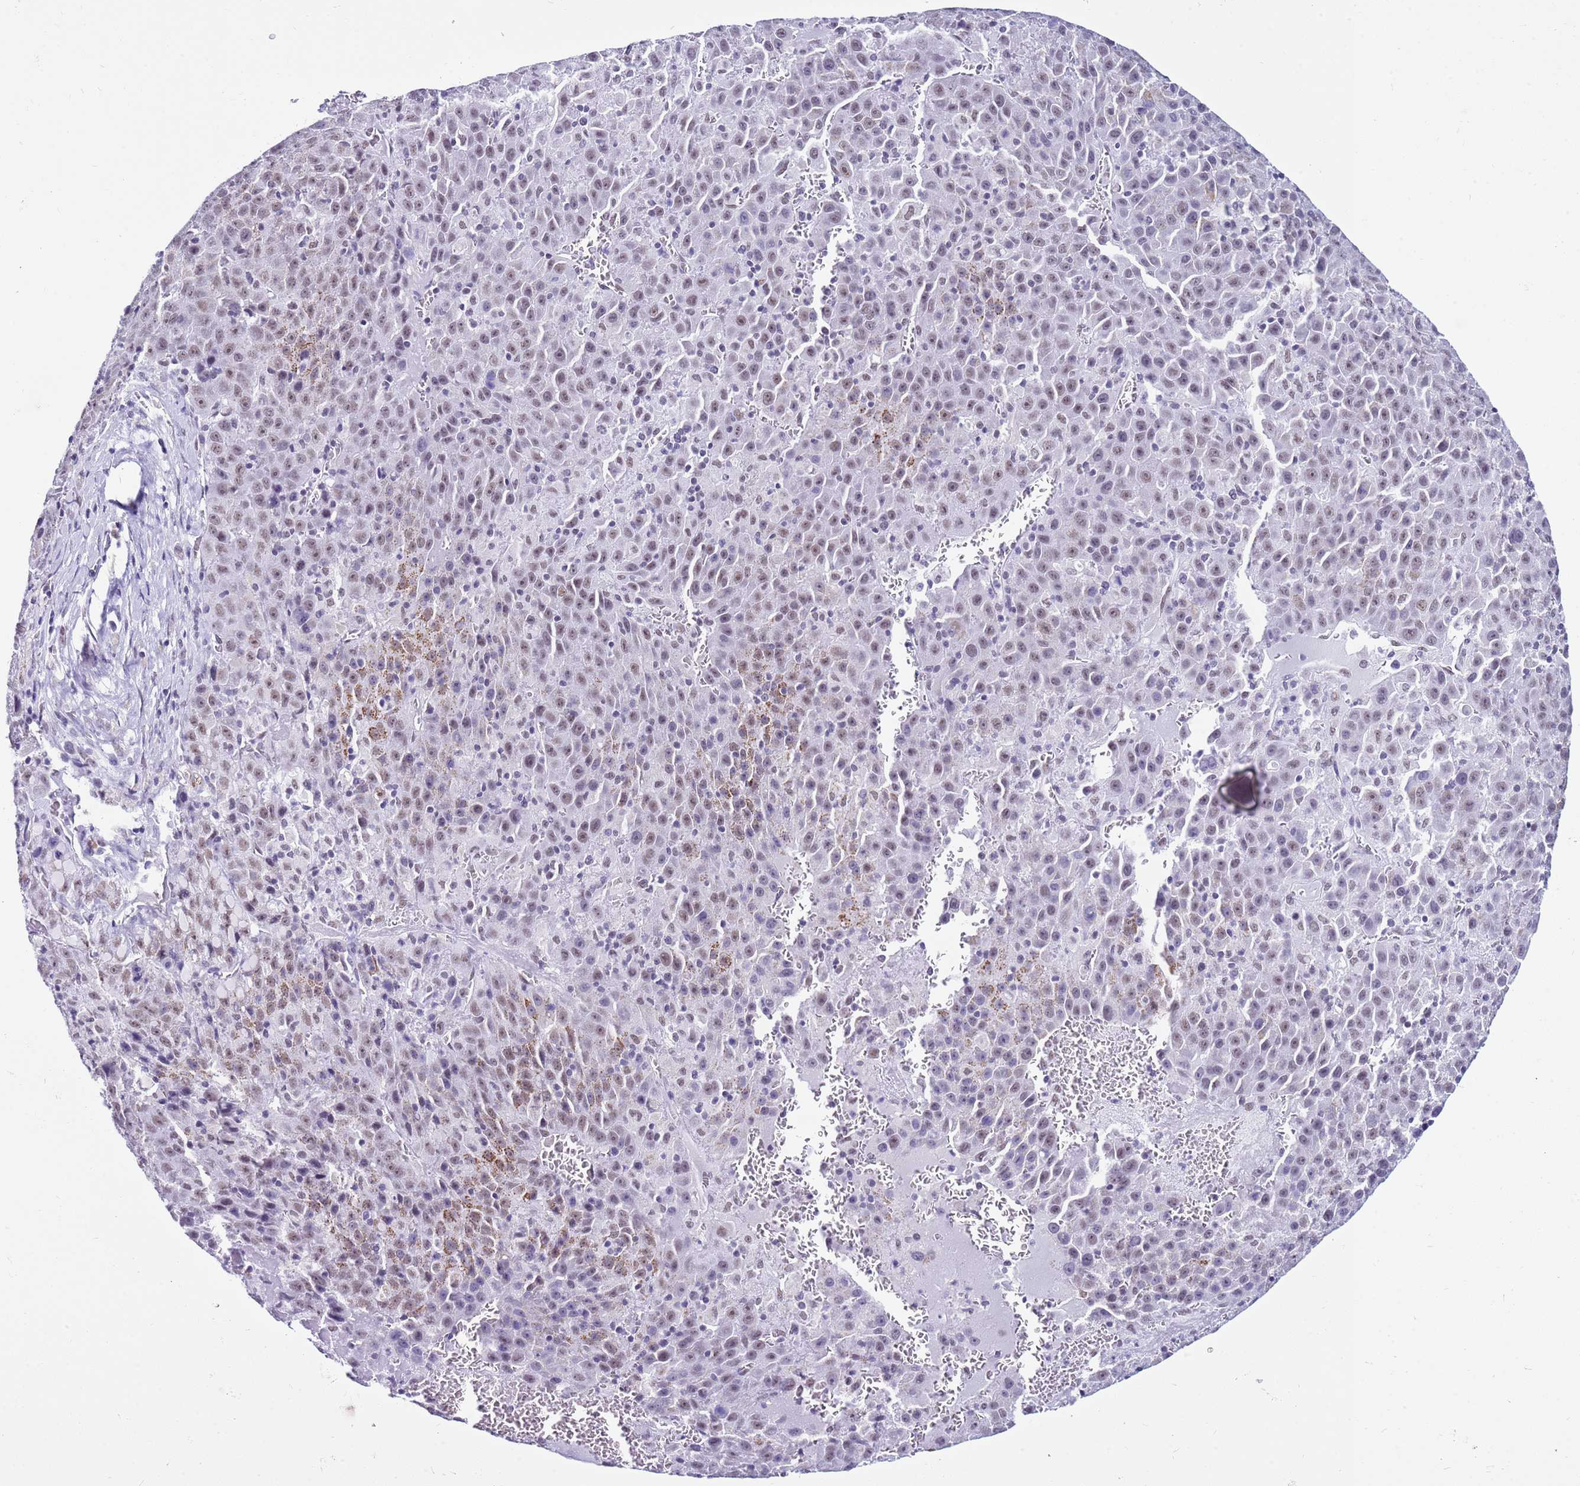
{"staining": {"intensity": "weak", "quantity": "<25%", "location": "nuclear"}, "tissue": "liver cancer", "cell_type": "Tumor cells", "image_type": "cancer", "snomed": [{"axis": "morphology", "description": "Carcinoma, Hepatocellular, NOS"}, {"axis": "topography", "description": "Liver"}], "caption": "Immunohistochemistry micrograph of human liver cancer (hepatocellular carcinoma) stained for a protein (brown), which shows no staining in tumor cells. The staining was performed using DAB (3,3'-diaminobenzidine) to visualize the protein expression in brown, while the nuclei were stained in blue with hematoxylin (Magnification: 20x).", "gene": "DHX15", "patient": {"sex": "female", "age": 53}}